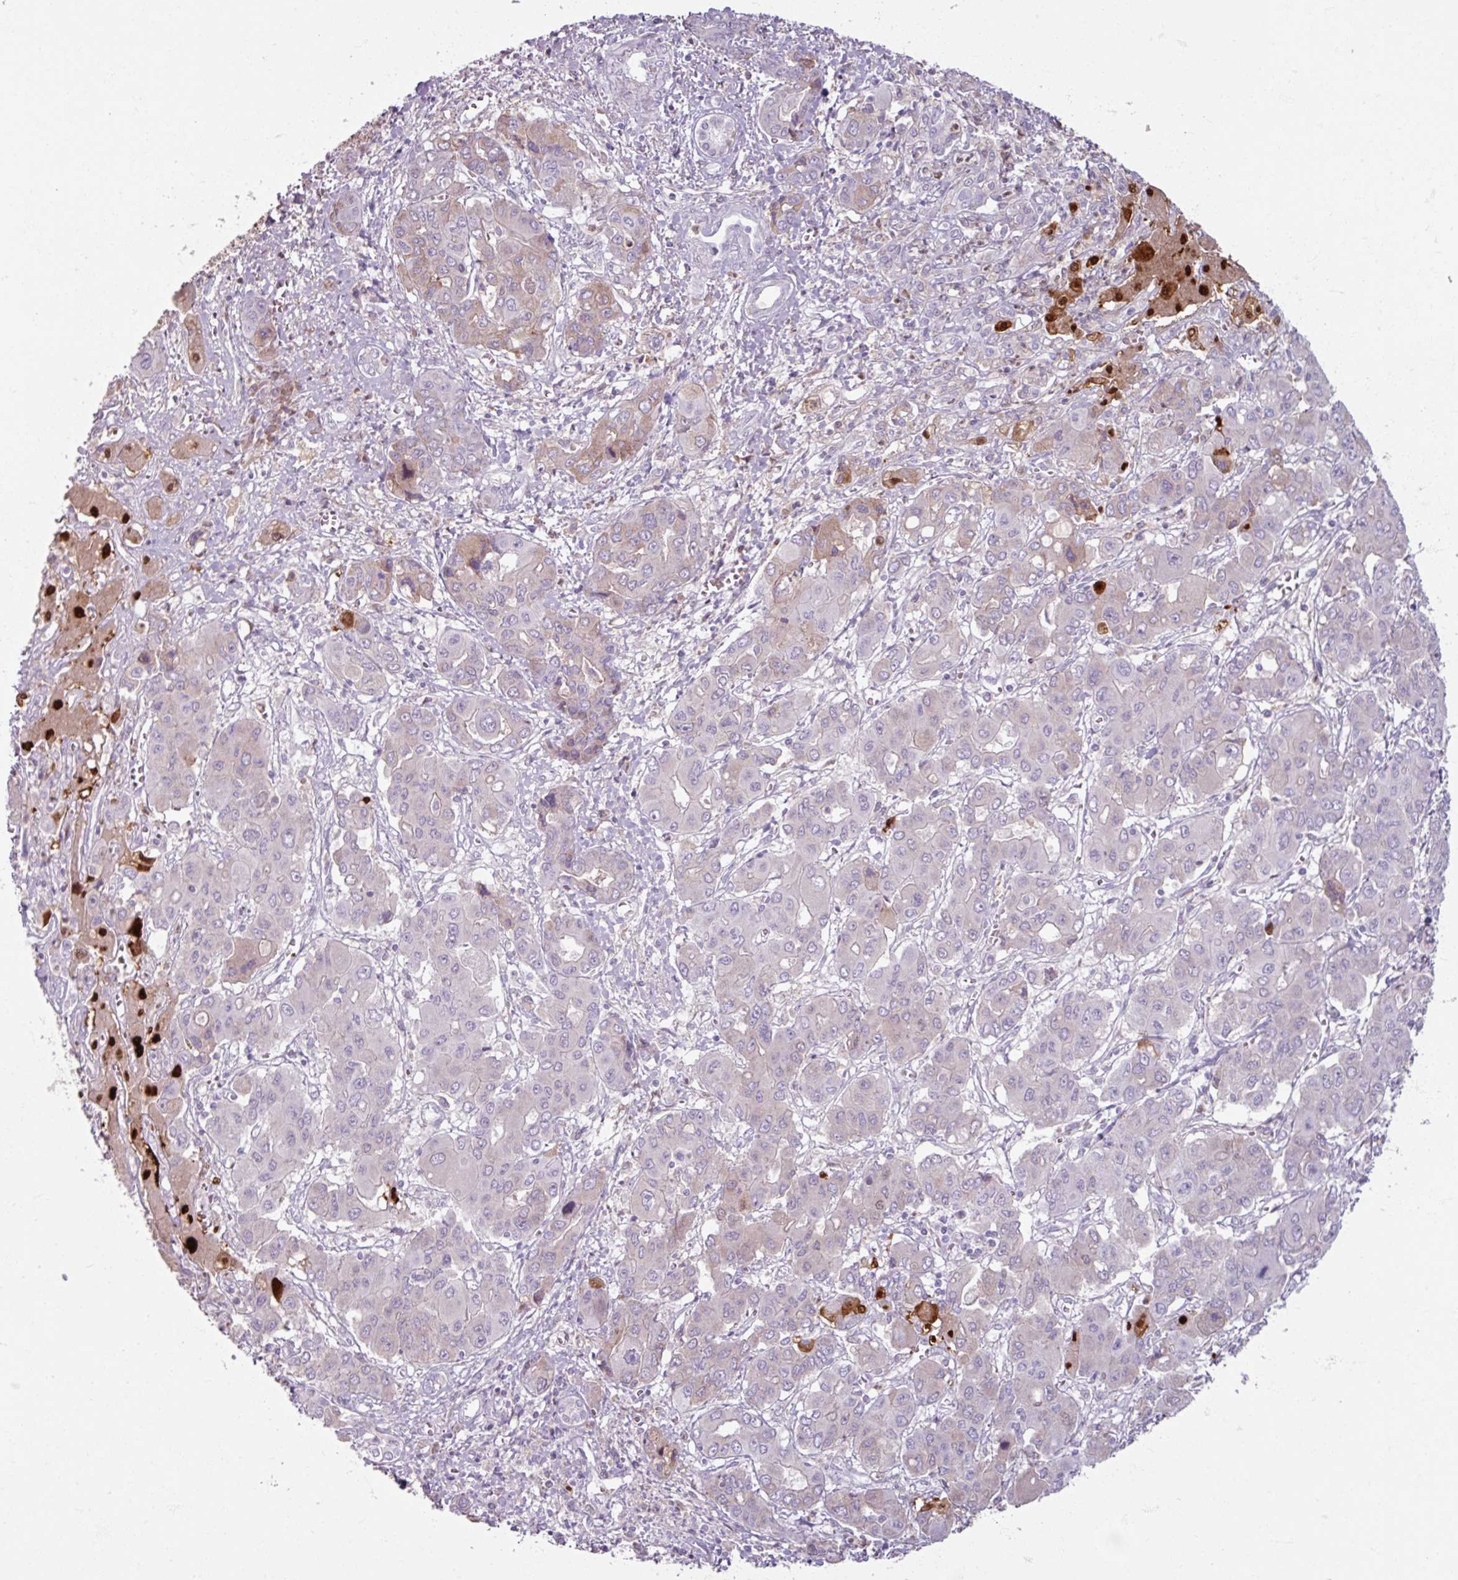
{"staining": {"intensity": "negative", "quantity": "none", "location": "none"}, "tissue": "liver cancer", "cell_type": "Tumor cells", "image_type": "cancer", "snomed": [{"axis": "morphology", "description": "Cholangiocarcinoma"}, {"axis": "topography", "description": "Liver"}], "caption": "A high-resolution micrograph shows IHC staining of liver cancer, which exhibits no significant positivity in tumor cells.", "gene": "ARG1", "patient": {"sex": "male", "age": 67}}